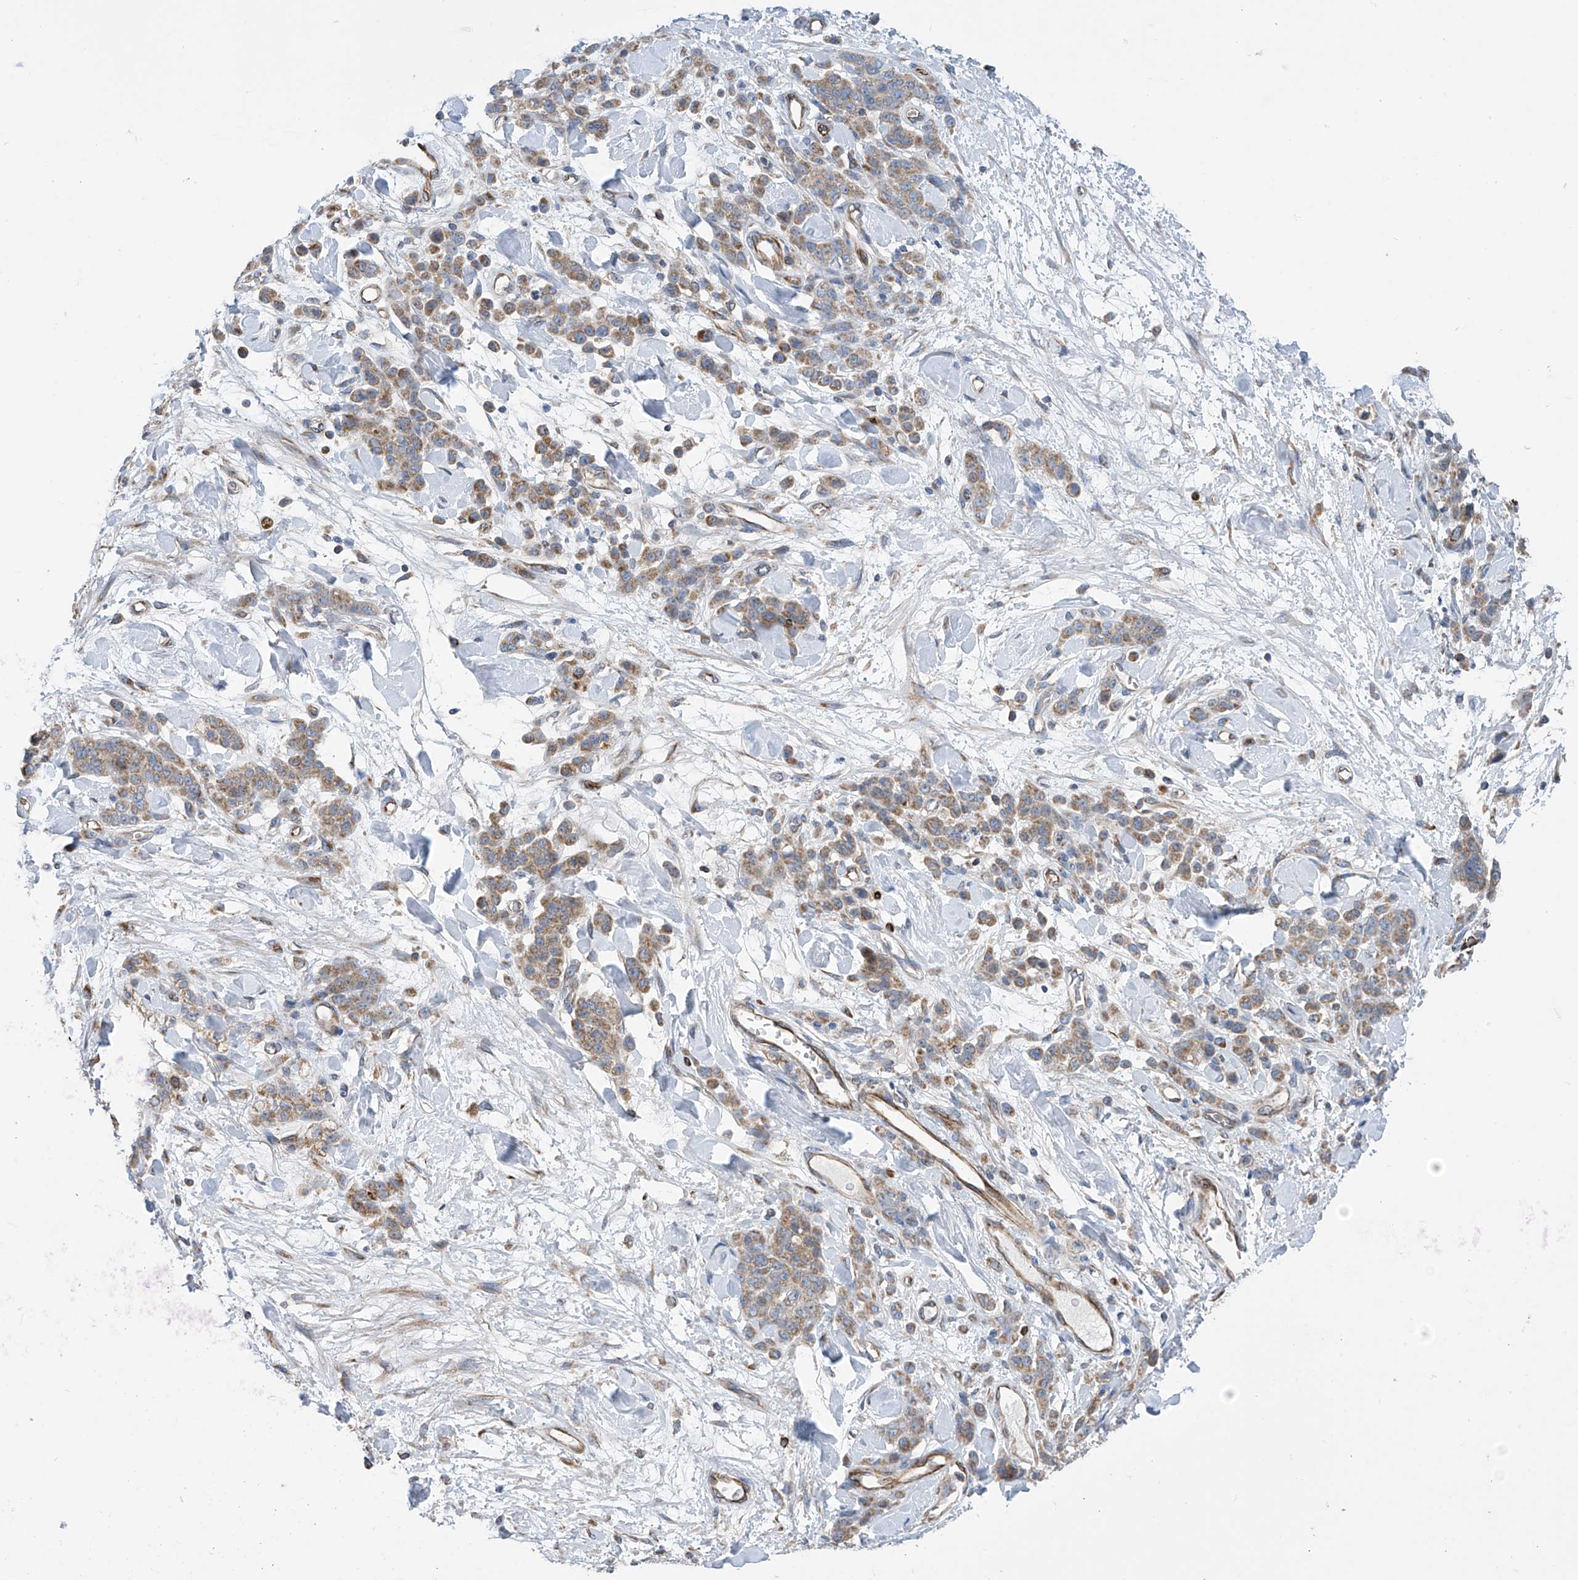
{"staining": {"intensity": "moderate", "quantity": ">75%", "location": "cytoplasmic/membranous"}, "tissue": "stomach cancer", "cell_type": "Tumor cells", "image_type": "cancer", "snomed": [{"axis": "morphology", "description": "Normal tissue, NOS"}, {"axis": "morphology", "description": "Adenocarcinoma, NOS"}, {"axis": "topography", "description": "Stomach"}], "caption": "Immunohistochemistry image of stomach adenocarcinoma stained for a protein (brown), which exhibits medium levels of moderate cytoplasmic/membranous positivity in approximately >75% of tumor cells.", "gene": "EIF5B", "patient": {"sex": "male", "age": 82}}